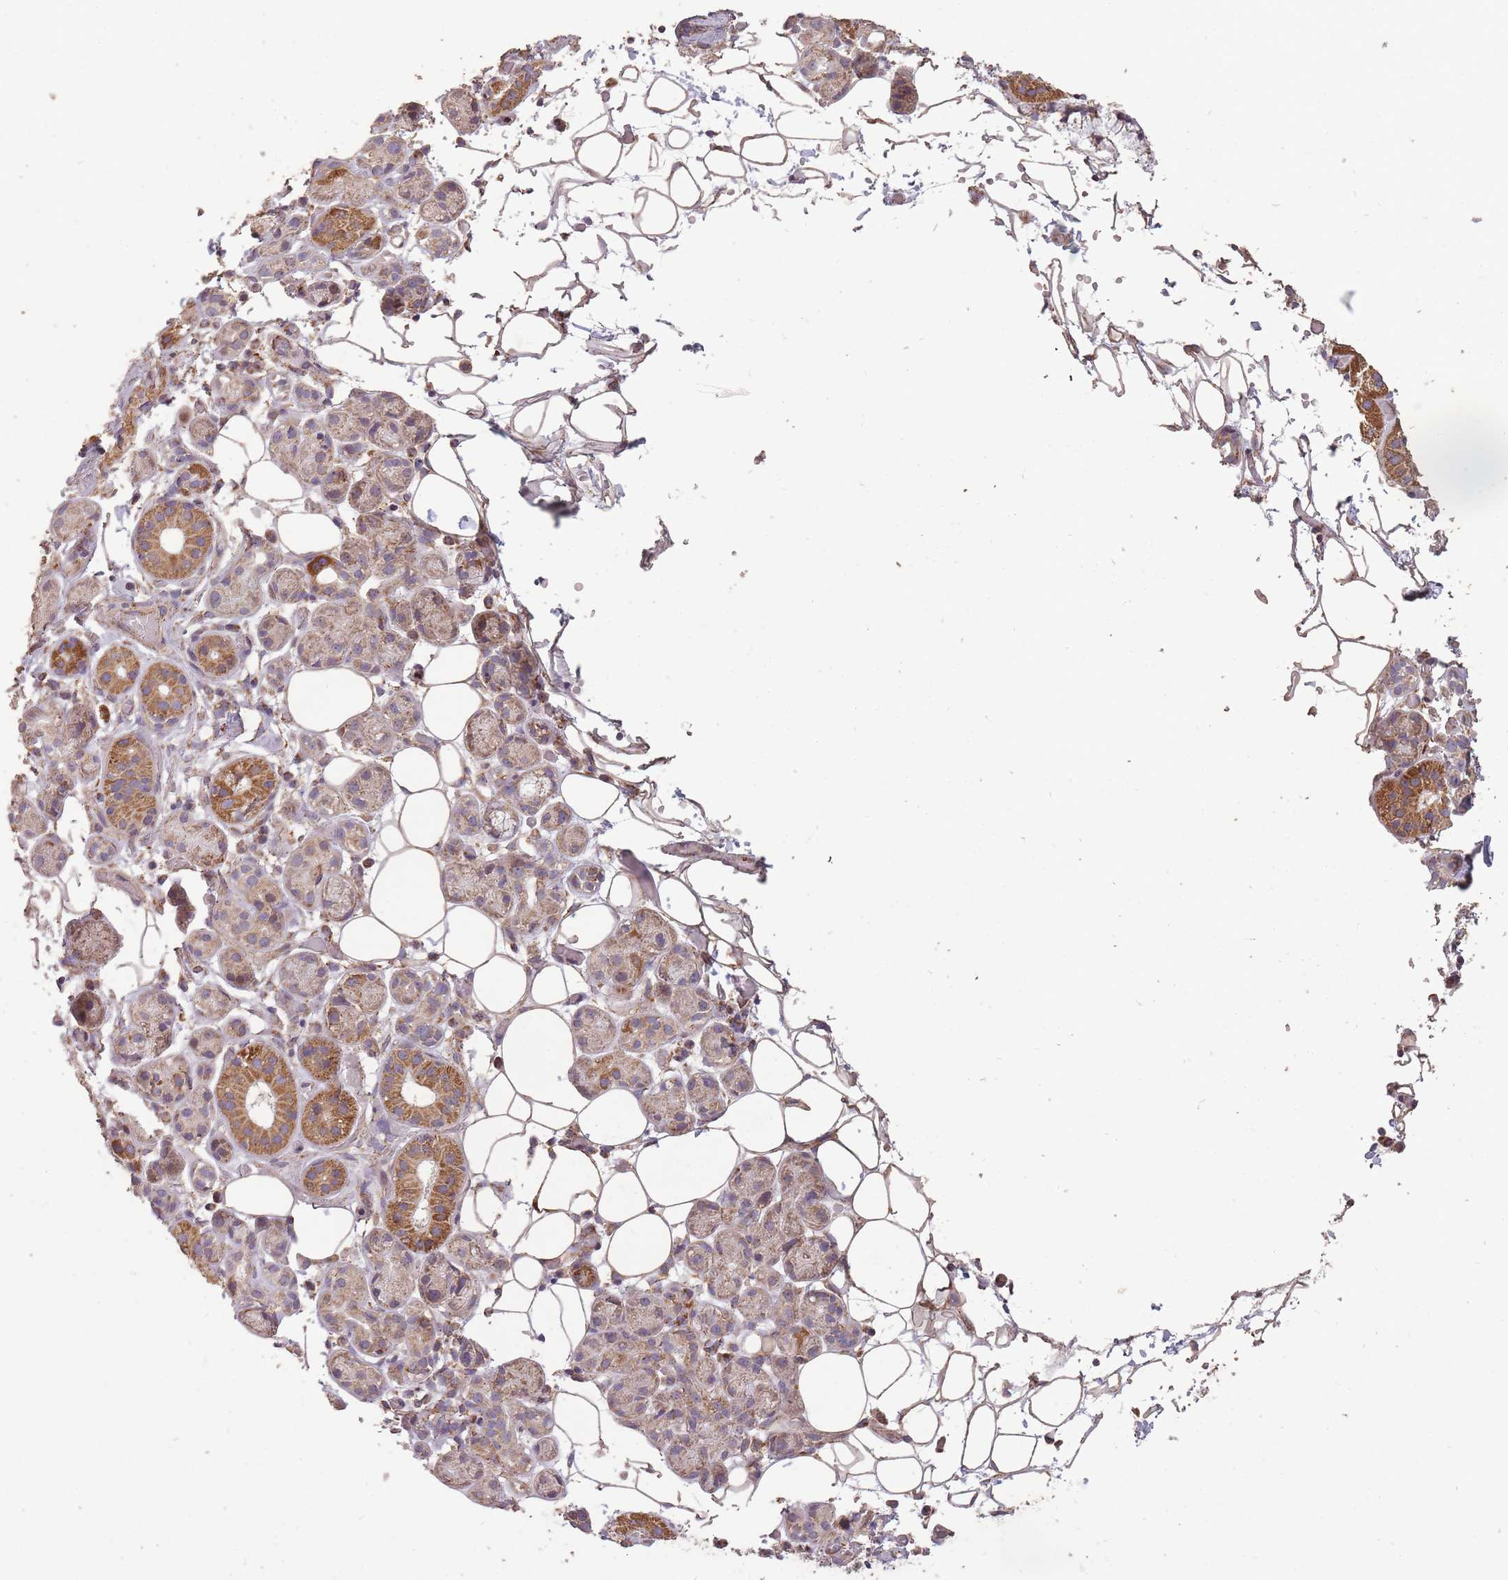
{"staining": {"intensity": "strong", "quantity": "25%-75%", "location": "cytoplasmic/membranous"}, "tissue": "salivary gland", "cell_type": "Glandular cells", "image_type": "normal", "snomed": [{"axis": "morphology", "description": "Normal tissue, NOS"}, {"axis": "topography", "description": "Salivary gland"}], "caption": "The histopathology image reveals immunohistochemical staining of normal salivary gland. There is strong cytoplasmic/membranous expression is present in approximately 25%-75% of glandular cells. The protein is stained brown, and the nuclei are stained in blue (DAB (3,3'-diaminobenzidine) IHC with brightfield microscopy, high magnification).", "gene": "CNOT8", "patient": {"sex": "male", "age": 82}}